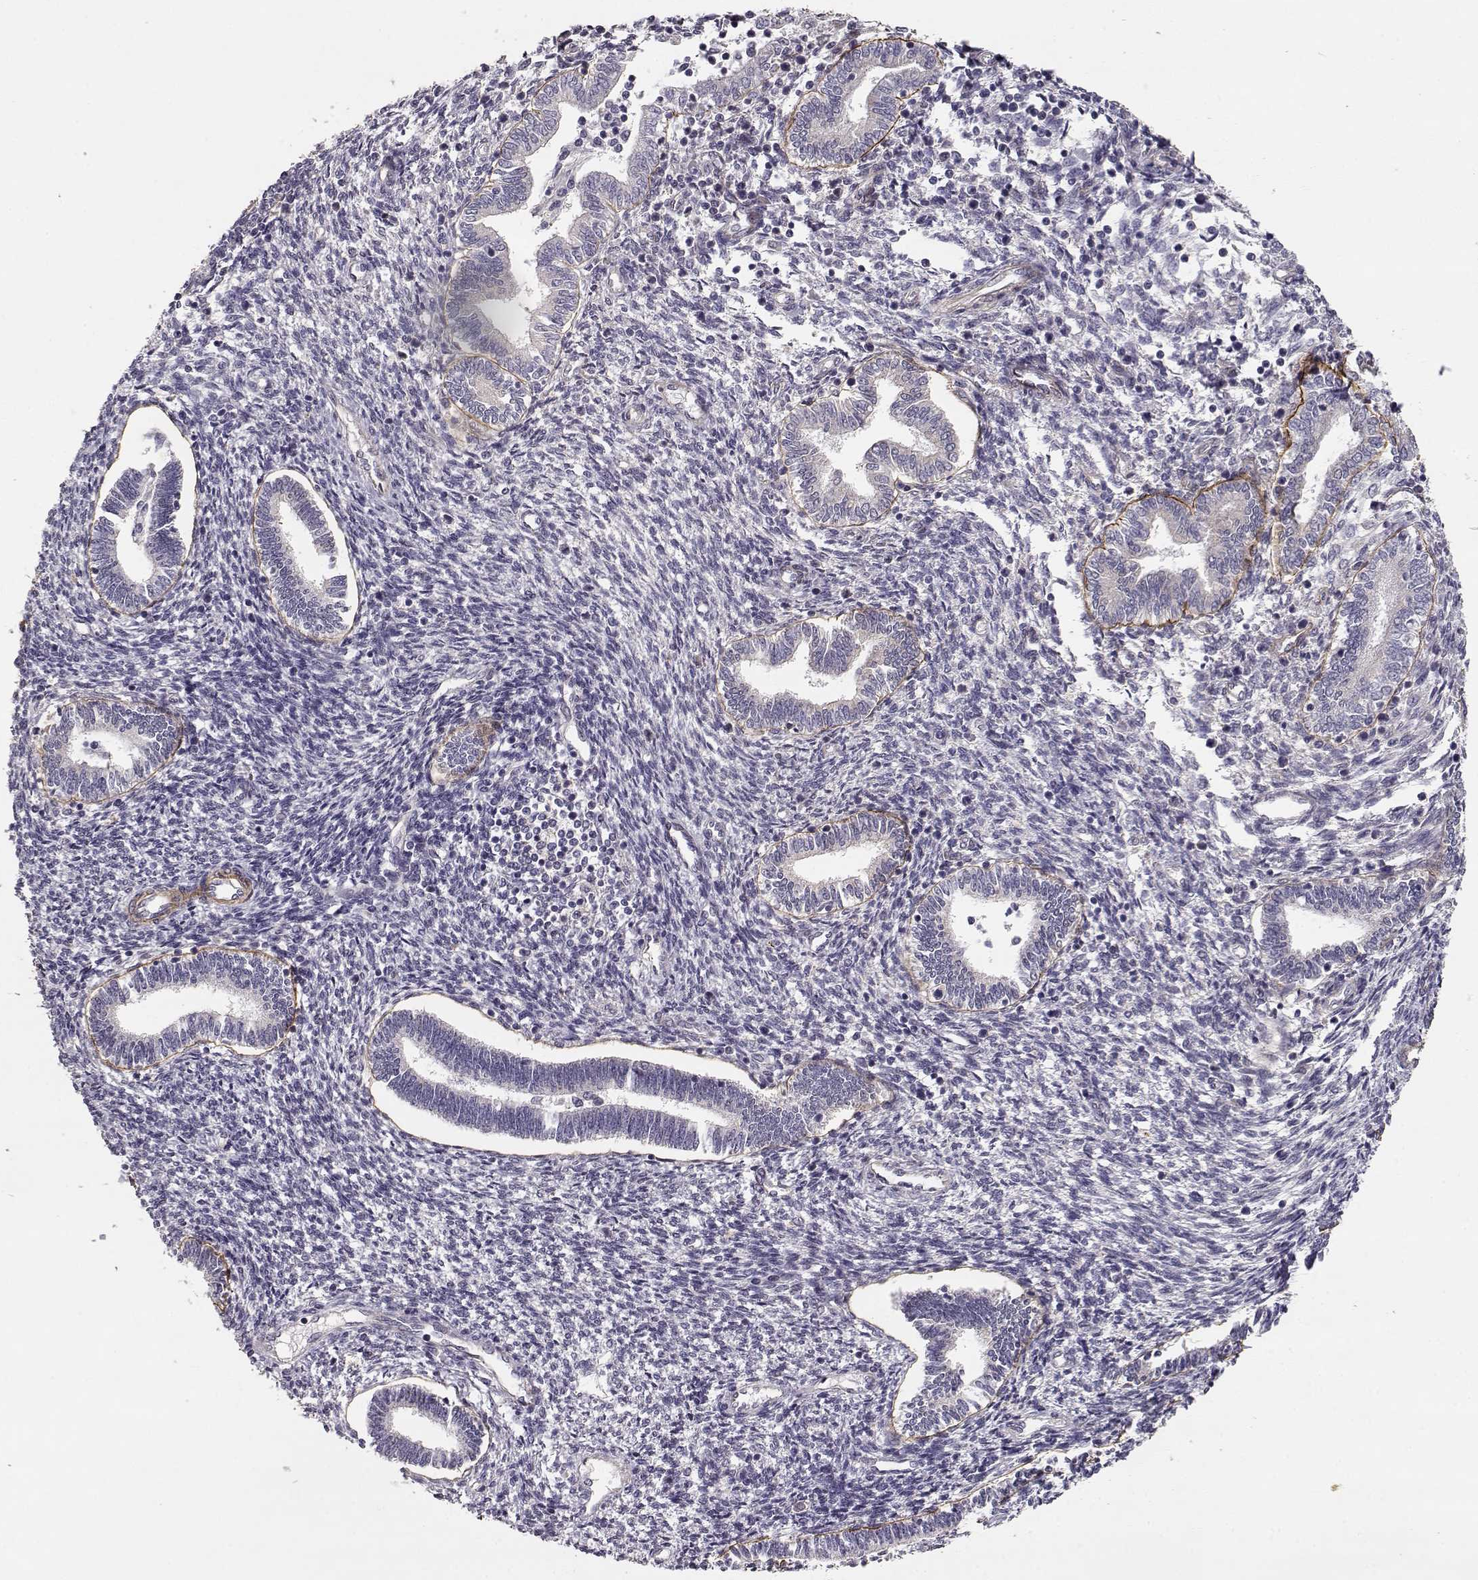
{"staining": {"intensity": "negative", "quantity": "none", "location": "none"}, "tissue": "endometrium", "cell_type": "Cells in endometrial stroma", "image_type": "normal", "snomed": [{"axis": "morphology", "description": "Normal tissue, NOS"}, {"axis": "topography", "description": "Endometrium"}], "caption": "Micrograph shows no protein positivity in cells in endometrial stroma of normal endometrium.", "gene": "LAMA5", "patient": {"sex": "female", "age": 42}}